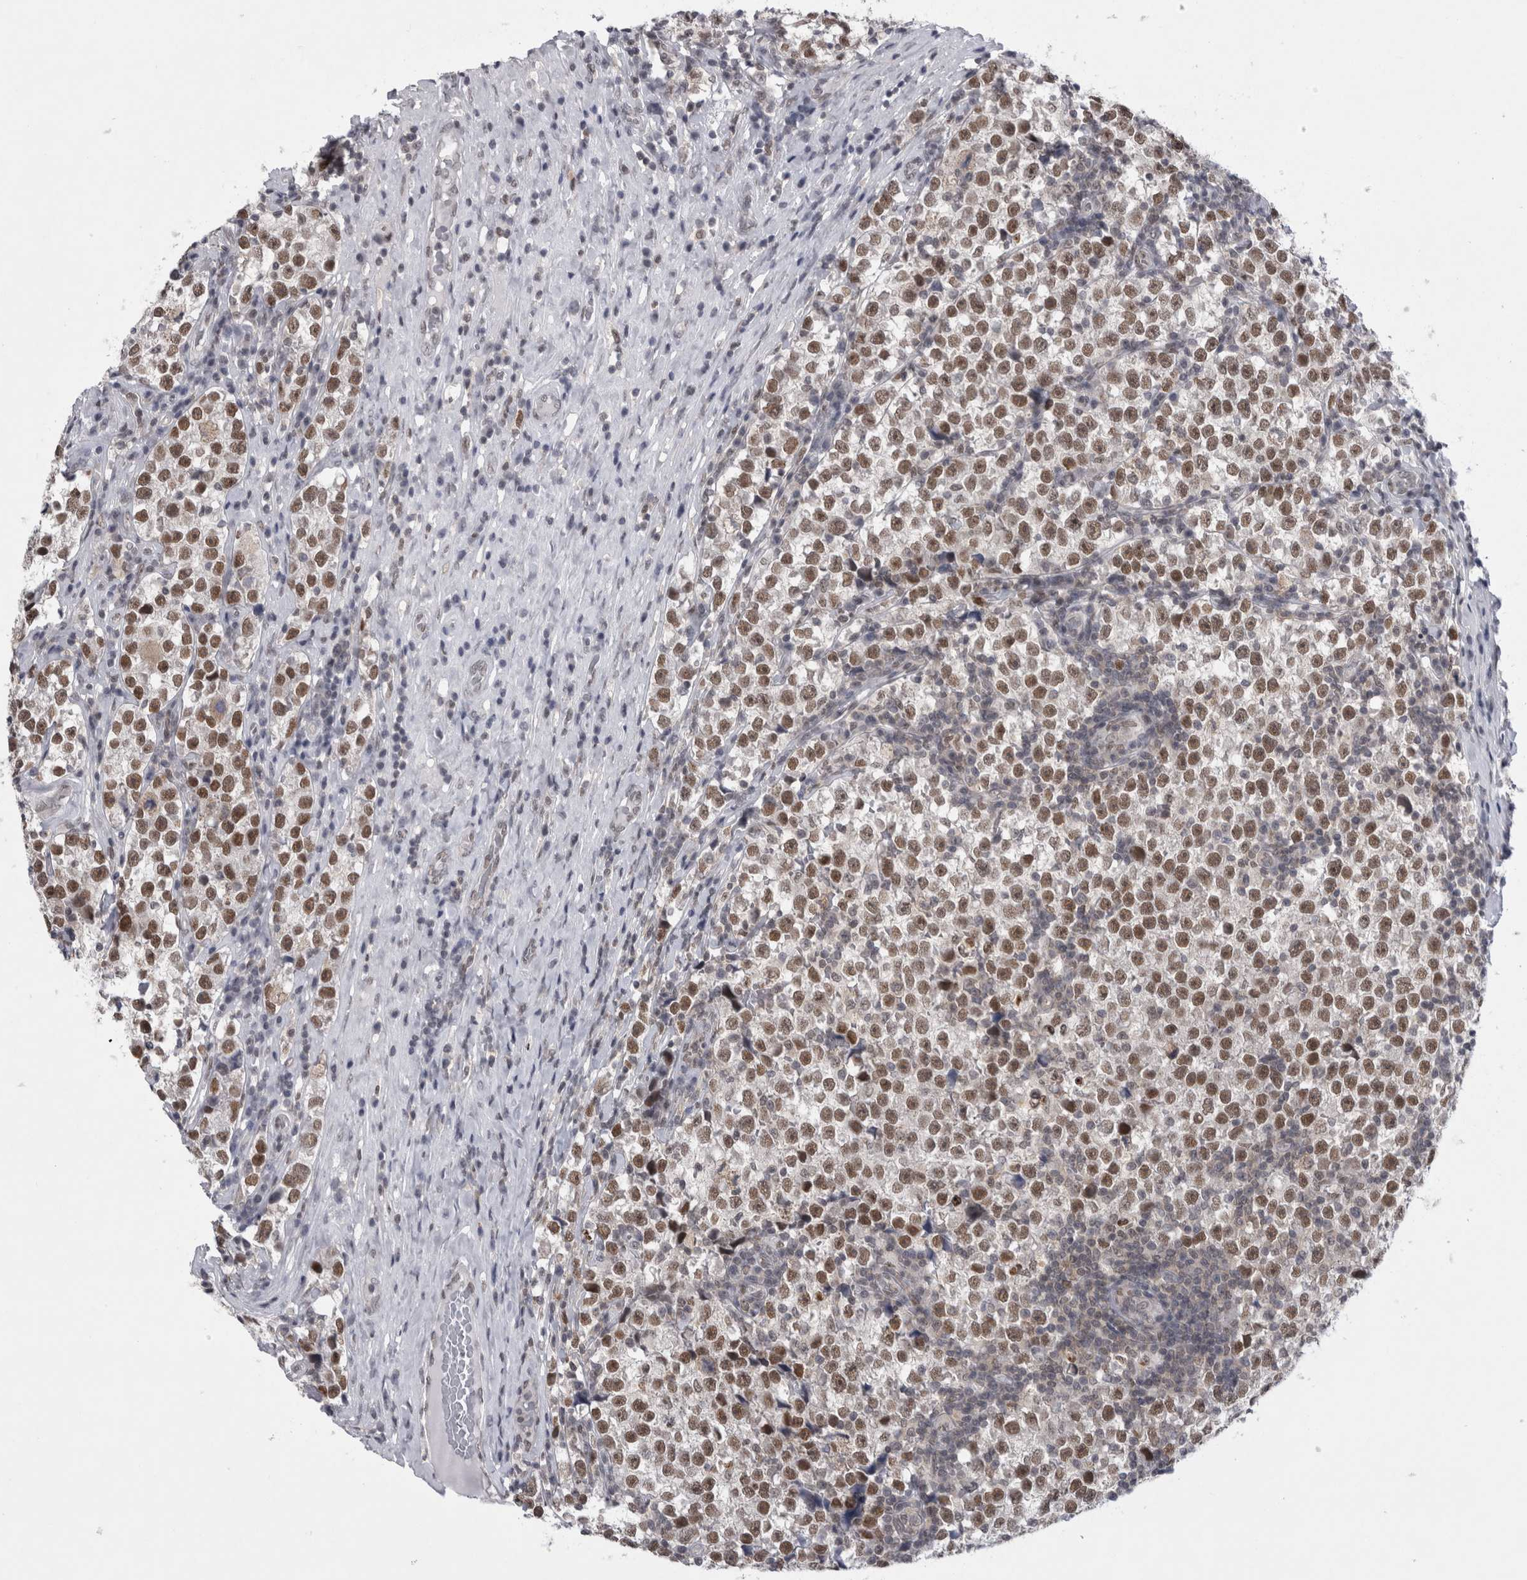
{"staining": {"intensity": "moderate", "quantity": ">75%", "location": "nuclear"}, "tissue": "testis cancer", "cell_type": "Tumor cells", "image_type": "cancer", "snomed": [{"axis": "morphology", "description": "Normal tissue, NOS"}, {"axis": "morphology", "description": "Seminoma, NOS"}, {"axis": "topography", "description": "Testis"}], "caption": "Immunohistochemistry of testis seminoma demonstrates medium levels of moderate nuclear positivity in about >75% of tumor cells.", "gene": "PSMB2", "patient": {"sex": "male", "age": 43}}